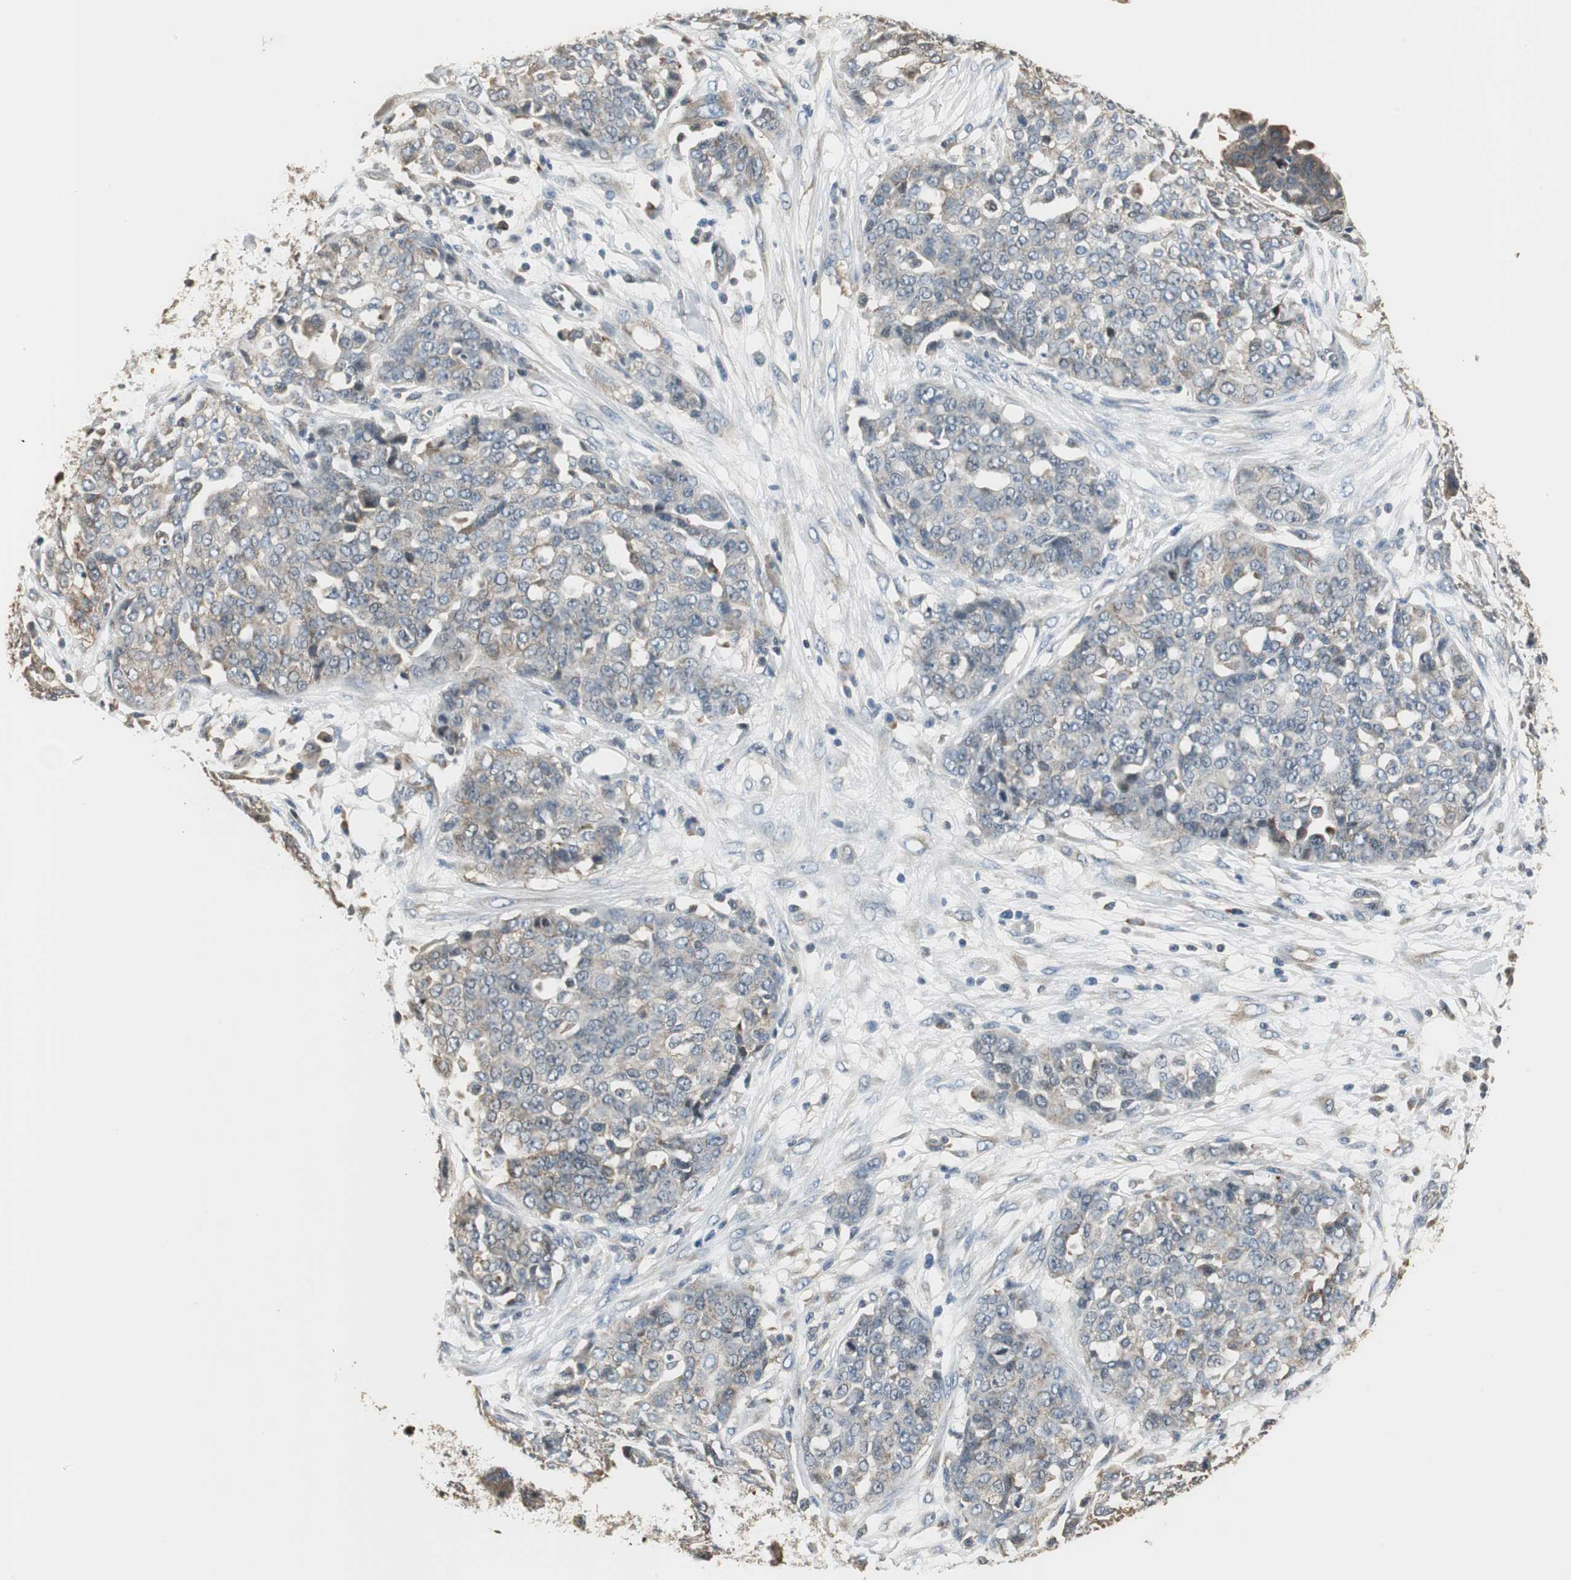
{"staining": {"intensity": "weak", "quantity": "25%-75%", "location": "cytoplasmic/membranous"}, "tissue": "ovarian cancer", "cell_type": "Tumor cells", "image_type": "cancer", "snomed": [{"axis": "morphology", "description": "Cystadenocarcinoma, serous, NOS"}, {"axis": "topography", "description": "Soft tissue"}, {"axis": "topography", "description": "Ovary"}], "caption": "Ovarian cancer (serous cystadenocarcinoma) was stained to show a protein in brown. There is low levels of weak cytoplasmic/membranous positivity in approximately 25%-75% of tumor cells.", "gene": "CCT5", "patient": {"sex": "female", "age": 57}}